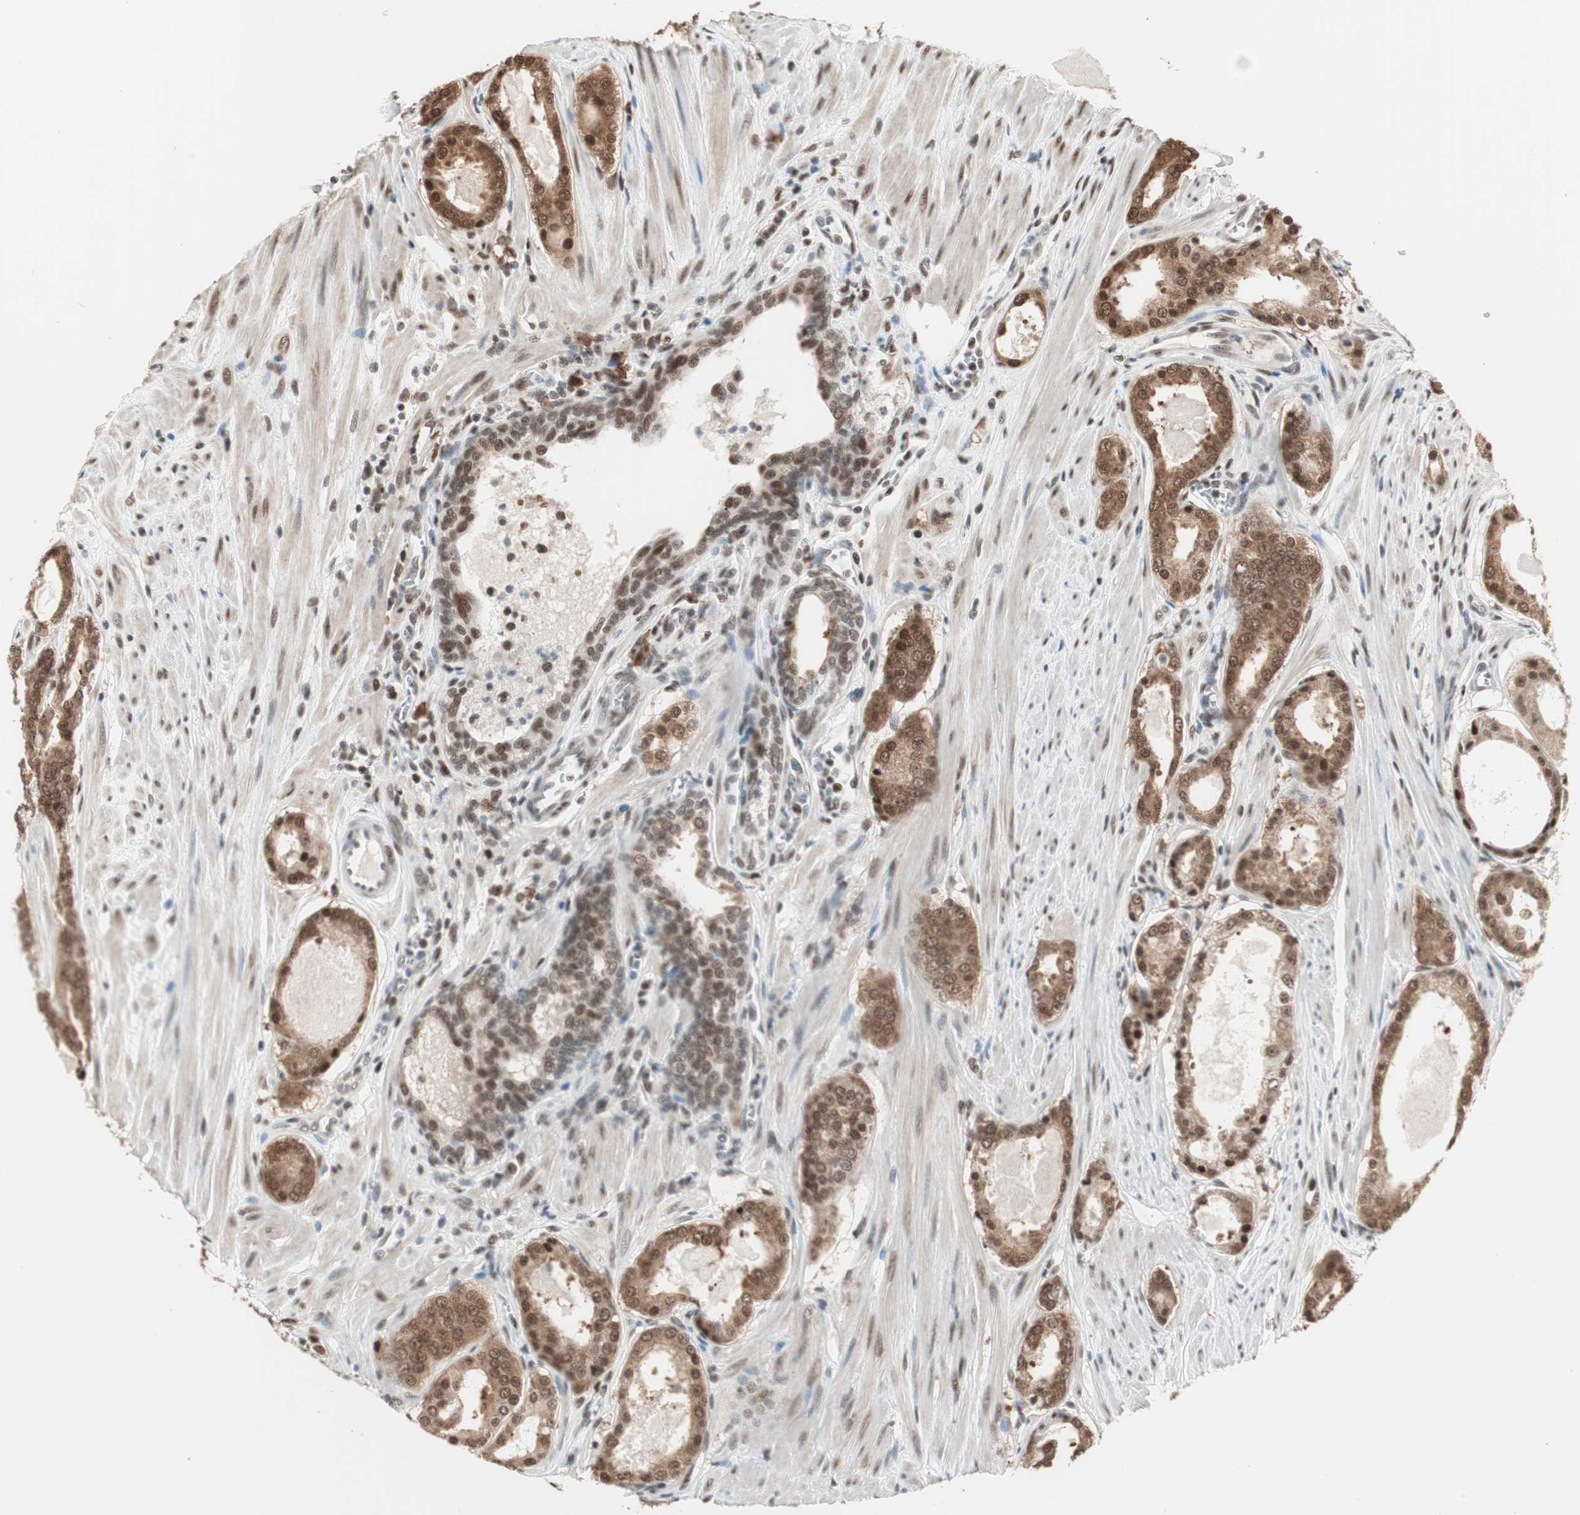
{"staining": {"intensity": "moderate", "quantity": ">75%", "location": "cytoplasmic/membranous,nuclear"}, "tissue": "prostate cancer", "cell_type": "Tumor cells", "image_type": "cancer", "snomed": [{"axis": "morphology", "description": "Adenocarcinoma, Low grade"}, {"axis": "topography", "description": "Prostate"}], "caption": "This is a micrograph of immunohistochemistry staining of prostate cancer (low-grade adenocarcinoma), which shows moderate staining in the cytoplasmic/membranous and nuclear of tumor cells.", "gene": "SMARCE1", "patient": {"sex": "male", "age": 57}}